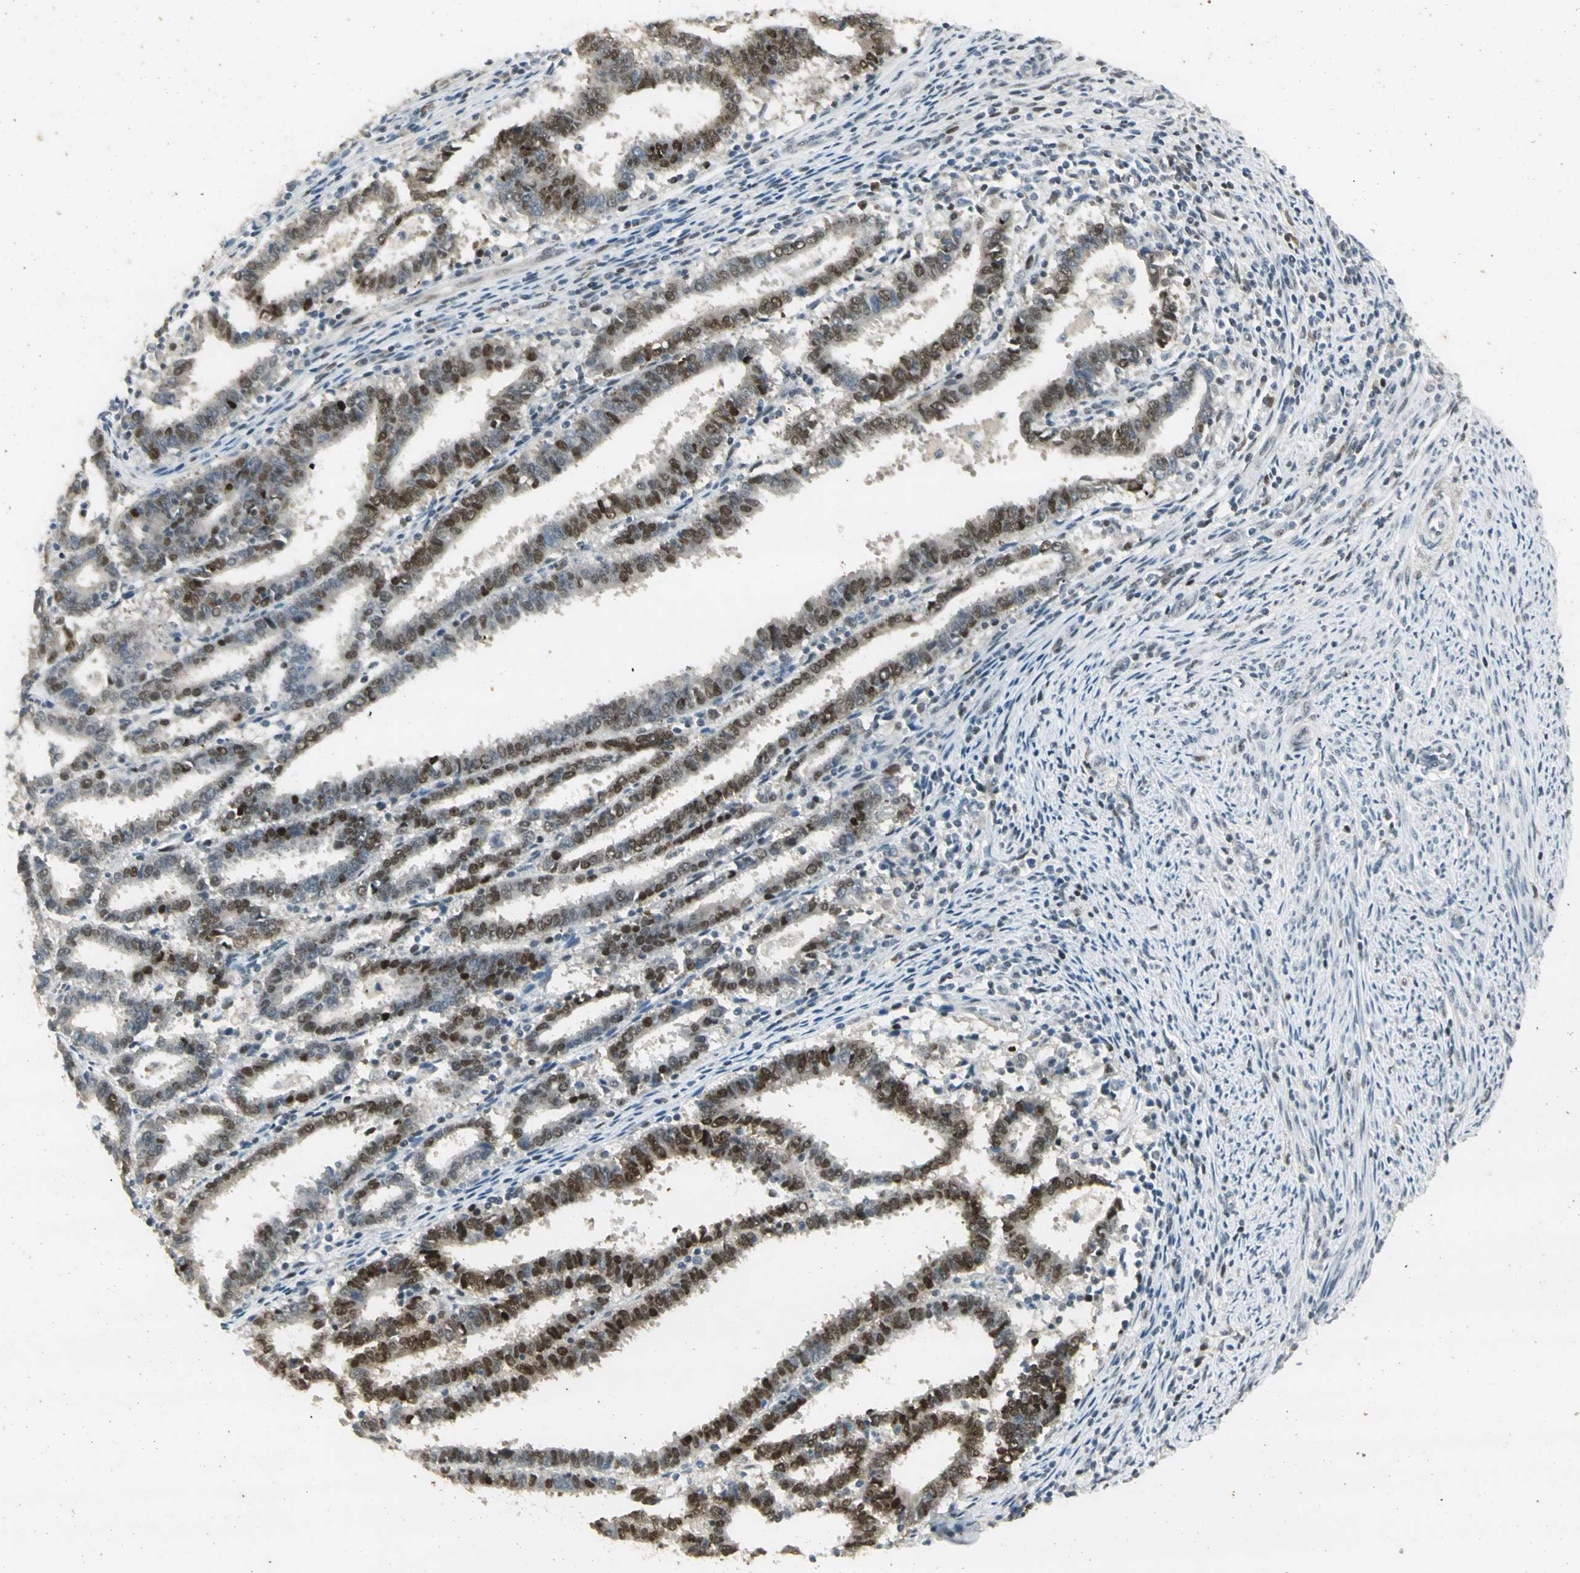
{"staining": {"intensity": "strong", "quantity": ">75%", "location": "nuclear"}, "tissue": "endometrial cancer", "cell_type": "Tumor cells", "image_type": "cancer", "snomed": [{"axis": "morphology", "description": "Adenocarcinoma, NOS"}, {"axis": "topography", "description": "Uterus"}], "caption": "Brown immunohistochemical staining in human adenocarcinoma (endometrial) shows strong nuclear staining in about >75% of tumor cells.", "gene": "AK6", "patient": {"sex": "female", "age": 83}}